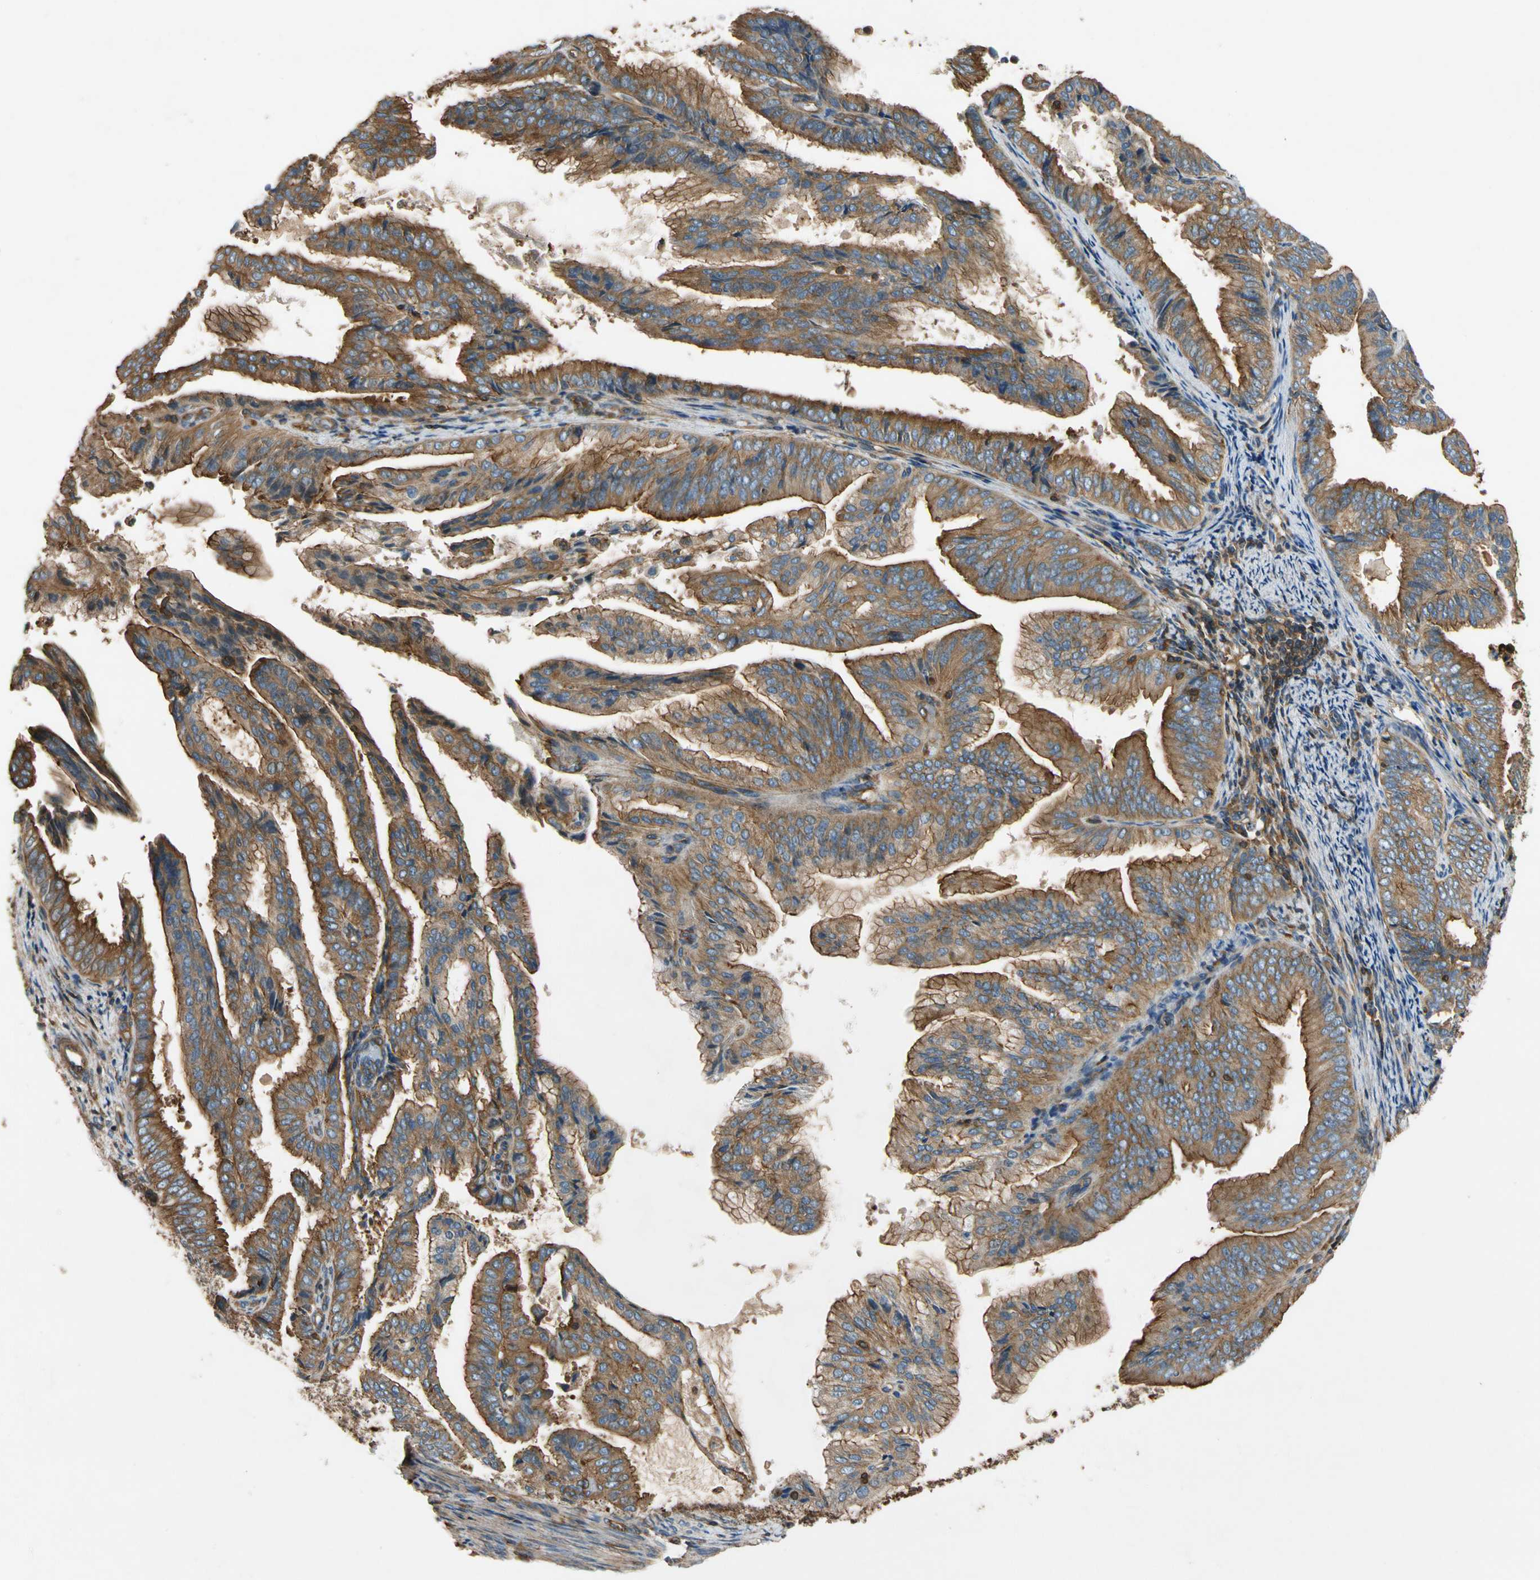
{"staining": {"intensity": "moderate", "quantity": ">75%", "location": "cytoplasmic/membranous"}, "tissue": "endometrial cancer", "cell_type": "Tumor cells", "image_type": "cancer", "snomed": [{"axis": "morphology", "description": "Adenocarcinoma, NOS"}, {"axis": "topography", "description": "Endometrium"}], "caption": "DAB immunohistochemical staining of human endometrial adenocarcinoma shows moderate cytoplasmic/membranous protein positivity in approximately >75% of tumor cells.", "gene": "TCP11L1", "patient": {"sex": "female", "age": 58}}